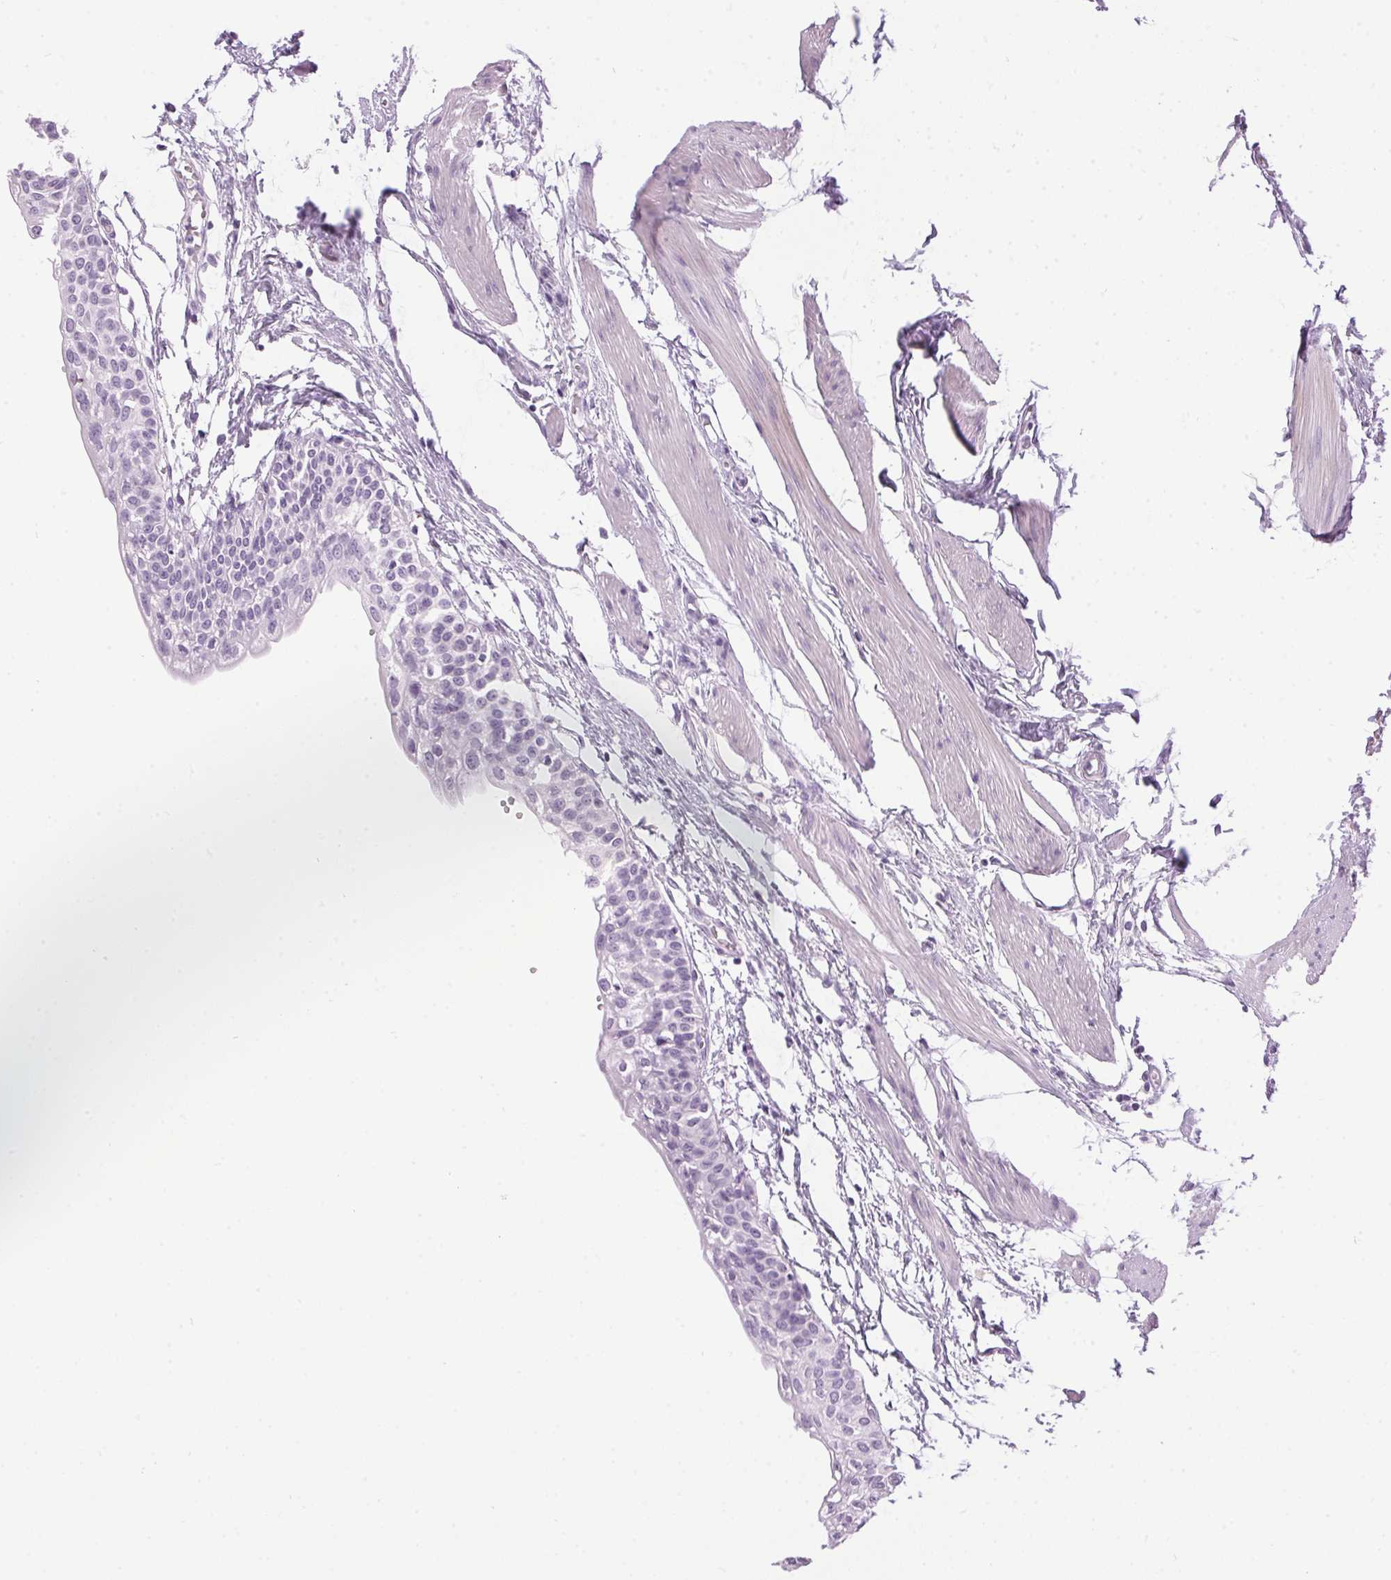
{"staining": {"intensity": "negative", "quantity": "none", "location": "none"}, "tissue": "urinary bladder", "cell_type": "Urothelial cells", "image_type": "normal", "snomed": [{"axis": "morphology", "description": "Normal tissue, NOS"}, {"axis": "topography", "description": "Urinary bladder"}, {"axis": "topography", "description": "Peripheral nerve tissue"}], "caption": "Micrograph shows no protein positivity in urothelial cells of unremarkable urinary bladder. (DAB (3,3'-diaminobenzidine) immunohistochemistry (IHC), high magnification).", "gene": "SP7", "patient": {"sex": "male", "age": 55}}